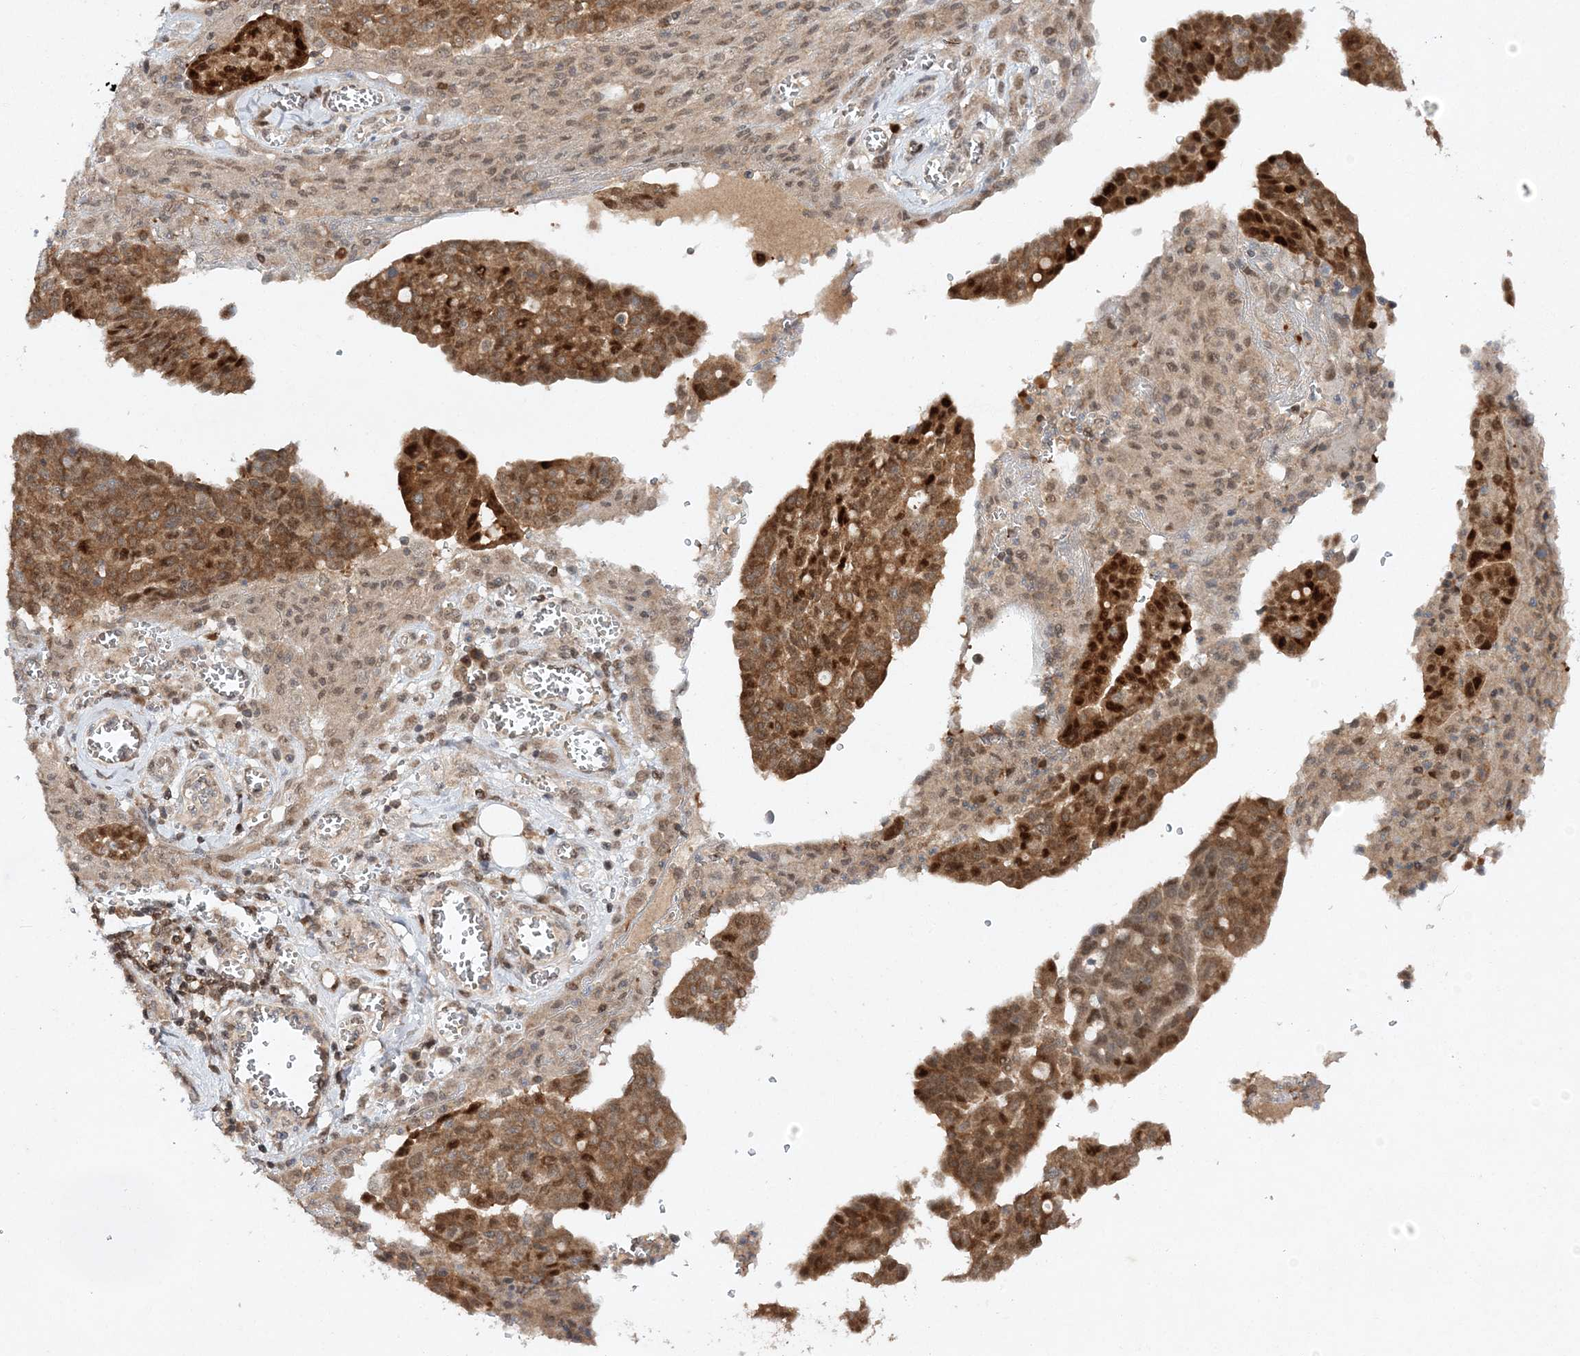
{"staining": {"intensity": "moderate", "quantity": ">75%", "location": "cytoplasmic/membranous,nuclear"}, "tissue": "ovarian cancer", "cell_type": "Tumor cells", "image_type": "cancer", "snomed": [{"axis": "morphology", "description": "Cystadenocarcinoma, serous, NOS"}, {"axis": "topography", "description": "Soft tissue"}, {"axis": "topography", "description": "Ovary"}], "caption": "This is an image of immunohistochemistry (IHC) staining of ovarian cancer (serous cystadenocarcinoma), which shows moderate staining in the cytoplasmic/membranous and nuclear of tumor cells.", "gene": "NIF3L1", "patient": {"sex": "female", "age": 57}}